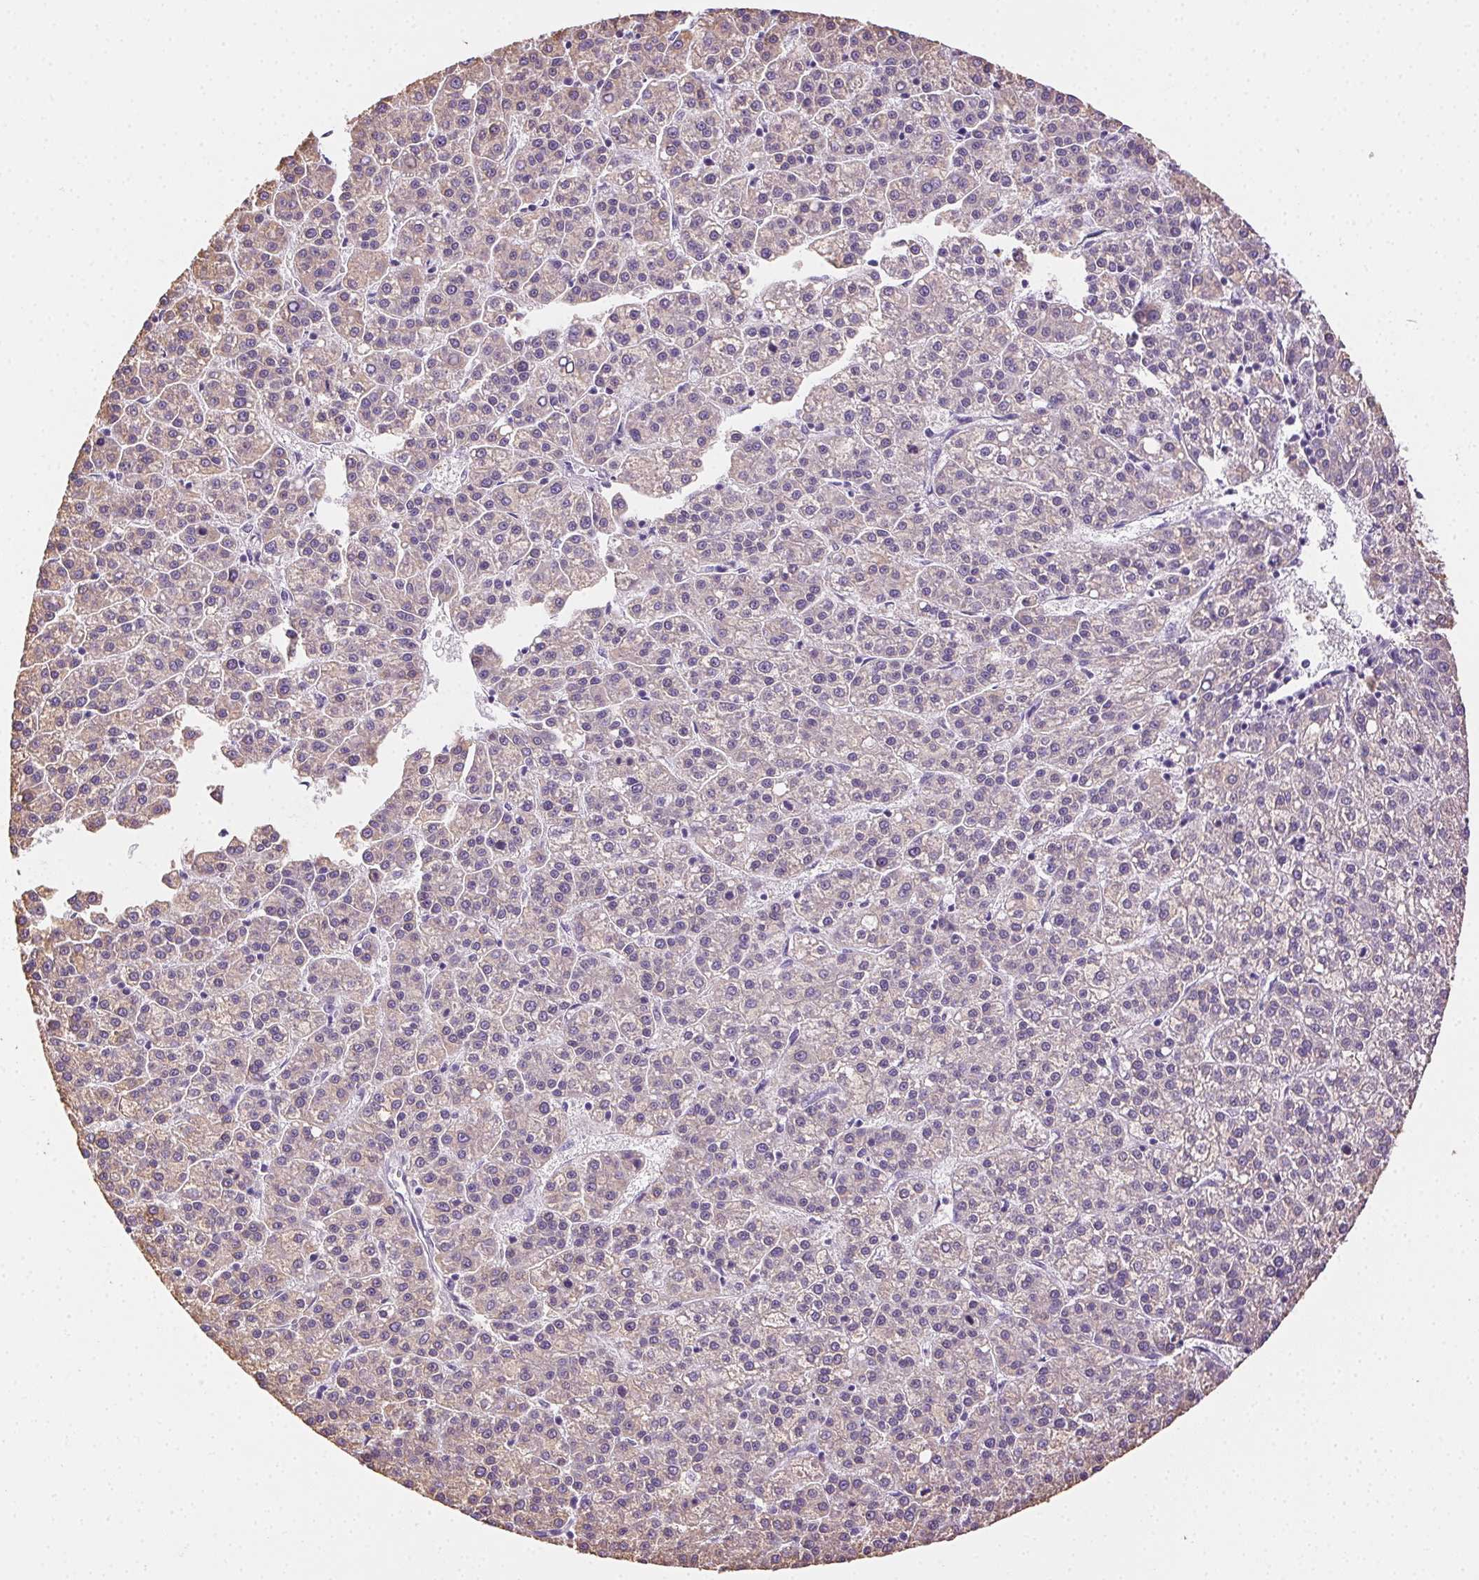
{"staining": {"intensity": "negative", "quantity": "none", "location": "none"}, "tissue": "liver cancer", "cell_type": "Tumor cells", "image_type": "cancer", "snomed": [{"axis": "morphology", "description": "Carcinoma, Hepatocellular, NOS"}, {"axis": "topography", "description": "Liver"}], "caption": "Immunohistochemical staining of liver cancer (hepatocellular carcinoma) exhibits no significant staining in tumor cells.", "gene": "CLDN10", "patient": {"sex": "female", "age": 58}}